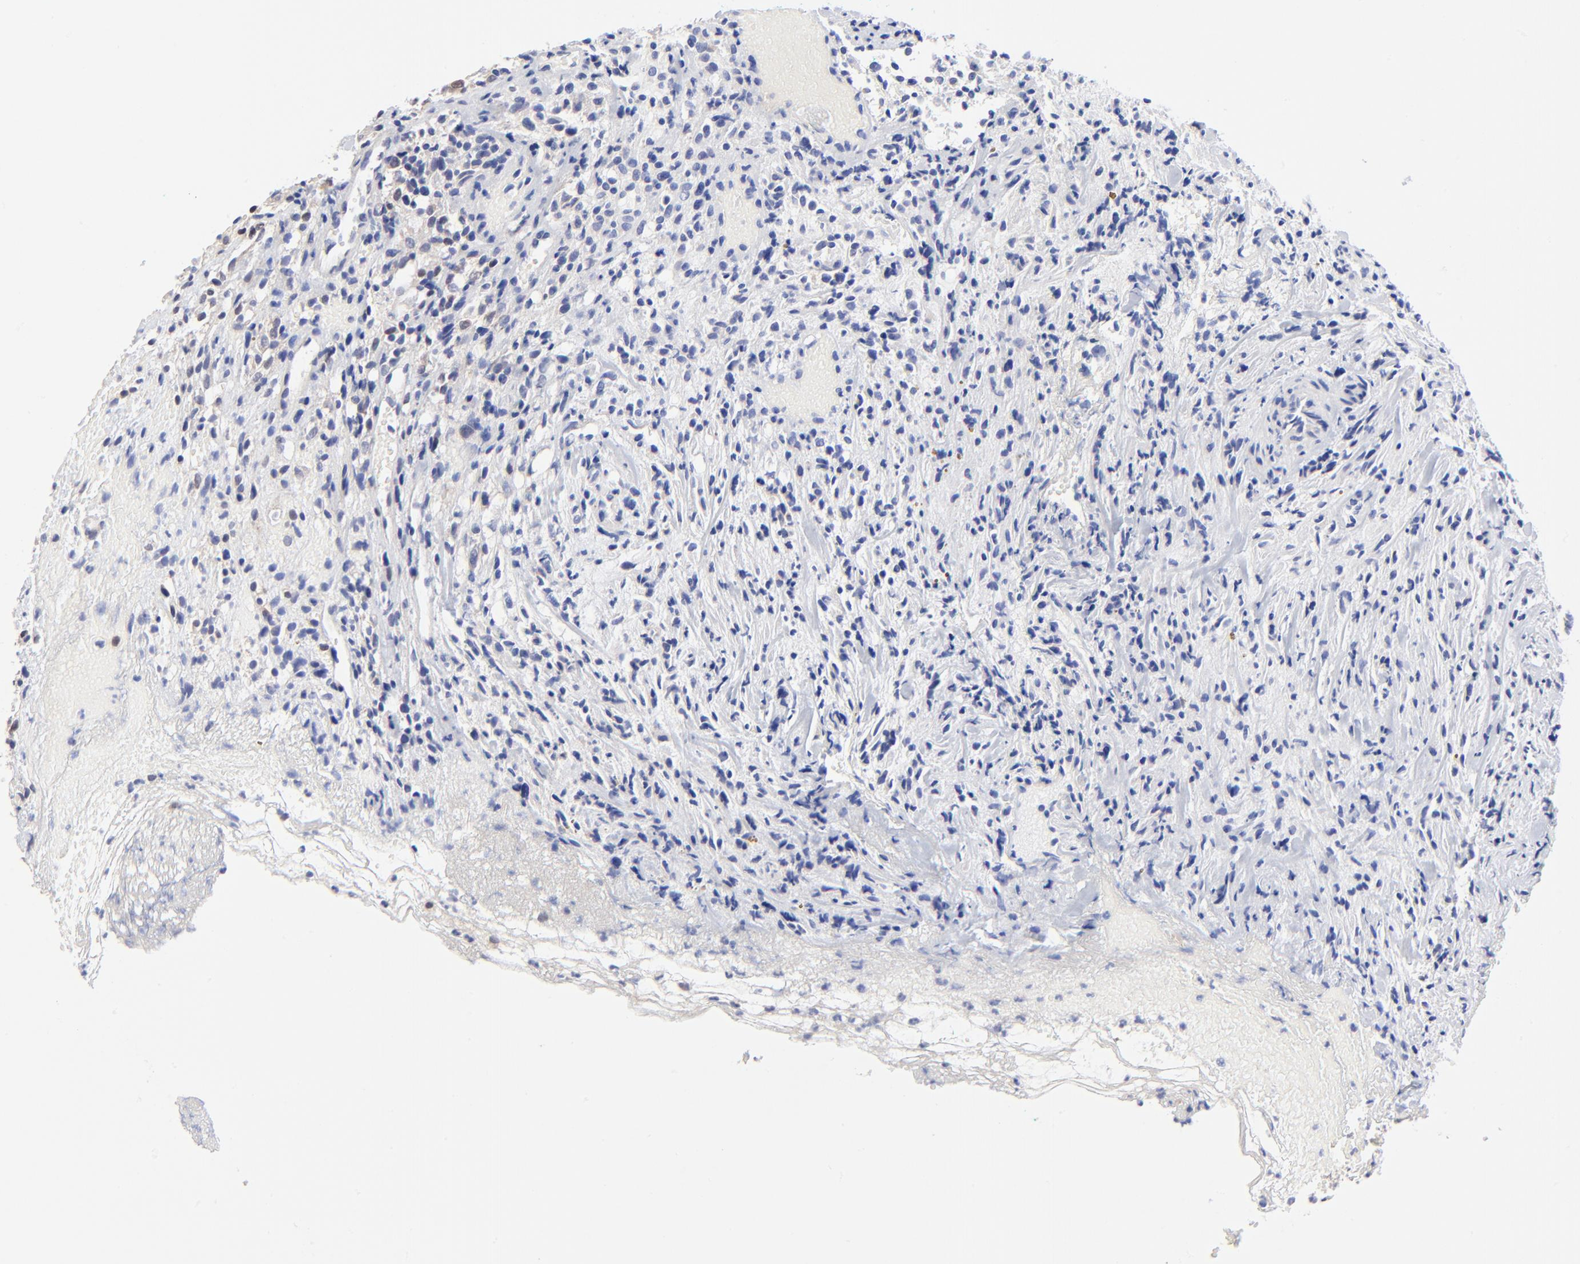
{"staining": {"intensity": "negative", "quantity": "none", "location": "none"}, "tissue": "glioma", "cell_type": "Tumor cells", "image_type": "cancer", "snomed": [{"axis": "morphology", "description": "Glioma, malignant, High grade"}, {"axis": "topography", "description": "Brain"}], "caption": "There is no significant positivity in tumor cells of malignant high-grade glioma.", "gene": "FBXO8", "patient": {"sex": "male", "age": 66}}